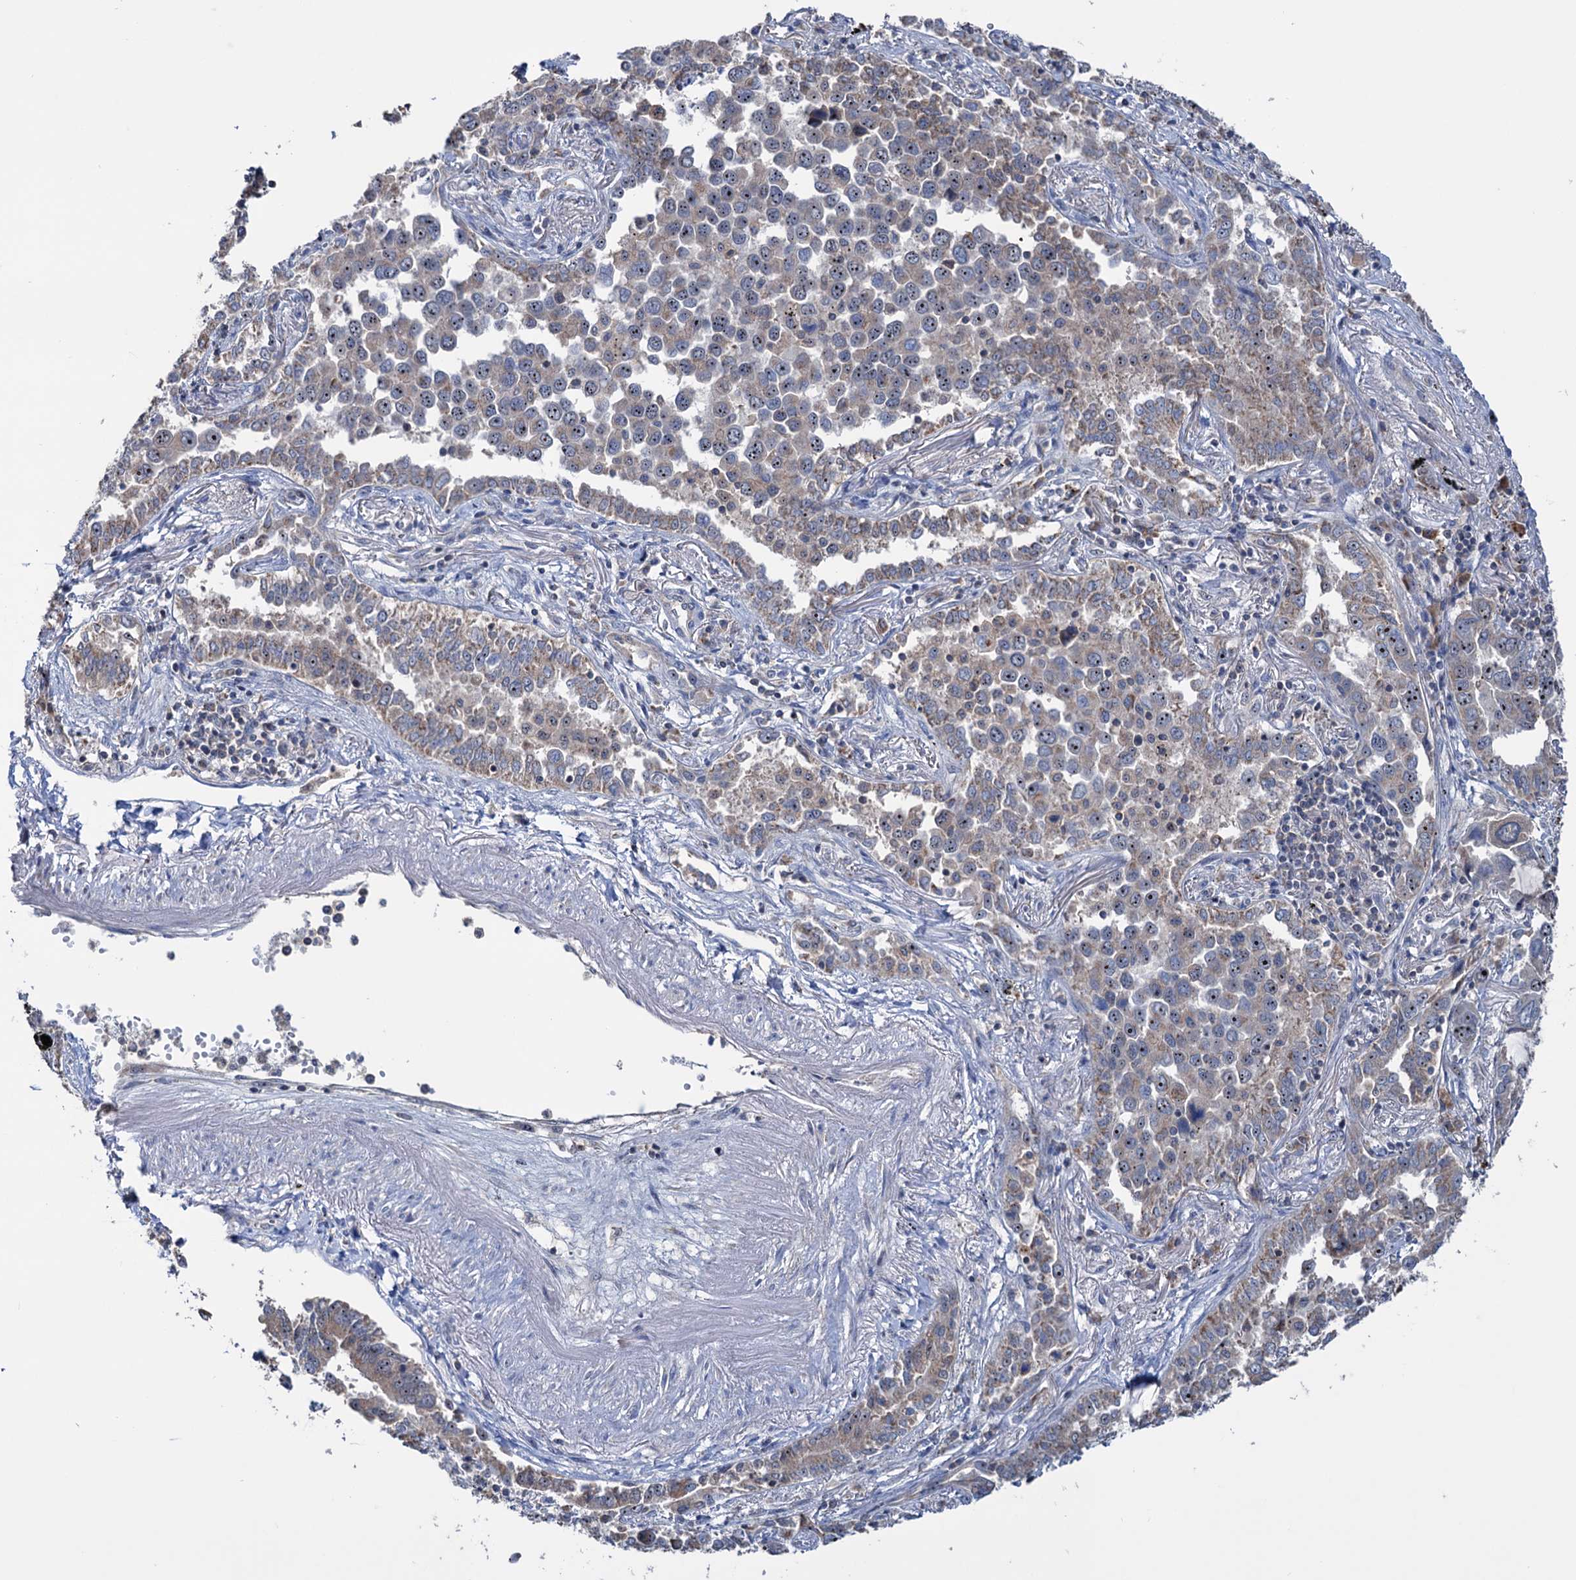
{"staining": {"intensity": "strong", "quantity": "25%-75%", "location": "cytoplasmic/membranous,nuclear"}, "tissue": "lung cancer", "cell_type": "Tumor cells", "image_type": "cancer", "snomed": [{"axis": "morphology", "description": "Adenocarcinoma, NOS"}, {"axis": "topography", "description": "Lung"}], "caption": "This photomicrograph displays immunohistochemistry staining of lung cancer (adenocarcinoma), with high strong cytoplasmic/membranous and nuclear positivity in about 25%-75% of tumor cells.", "gene": "HTR3B", "patient": {"sex": "male", "age": 67}}